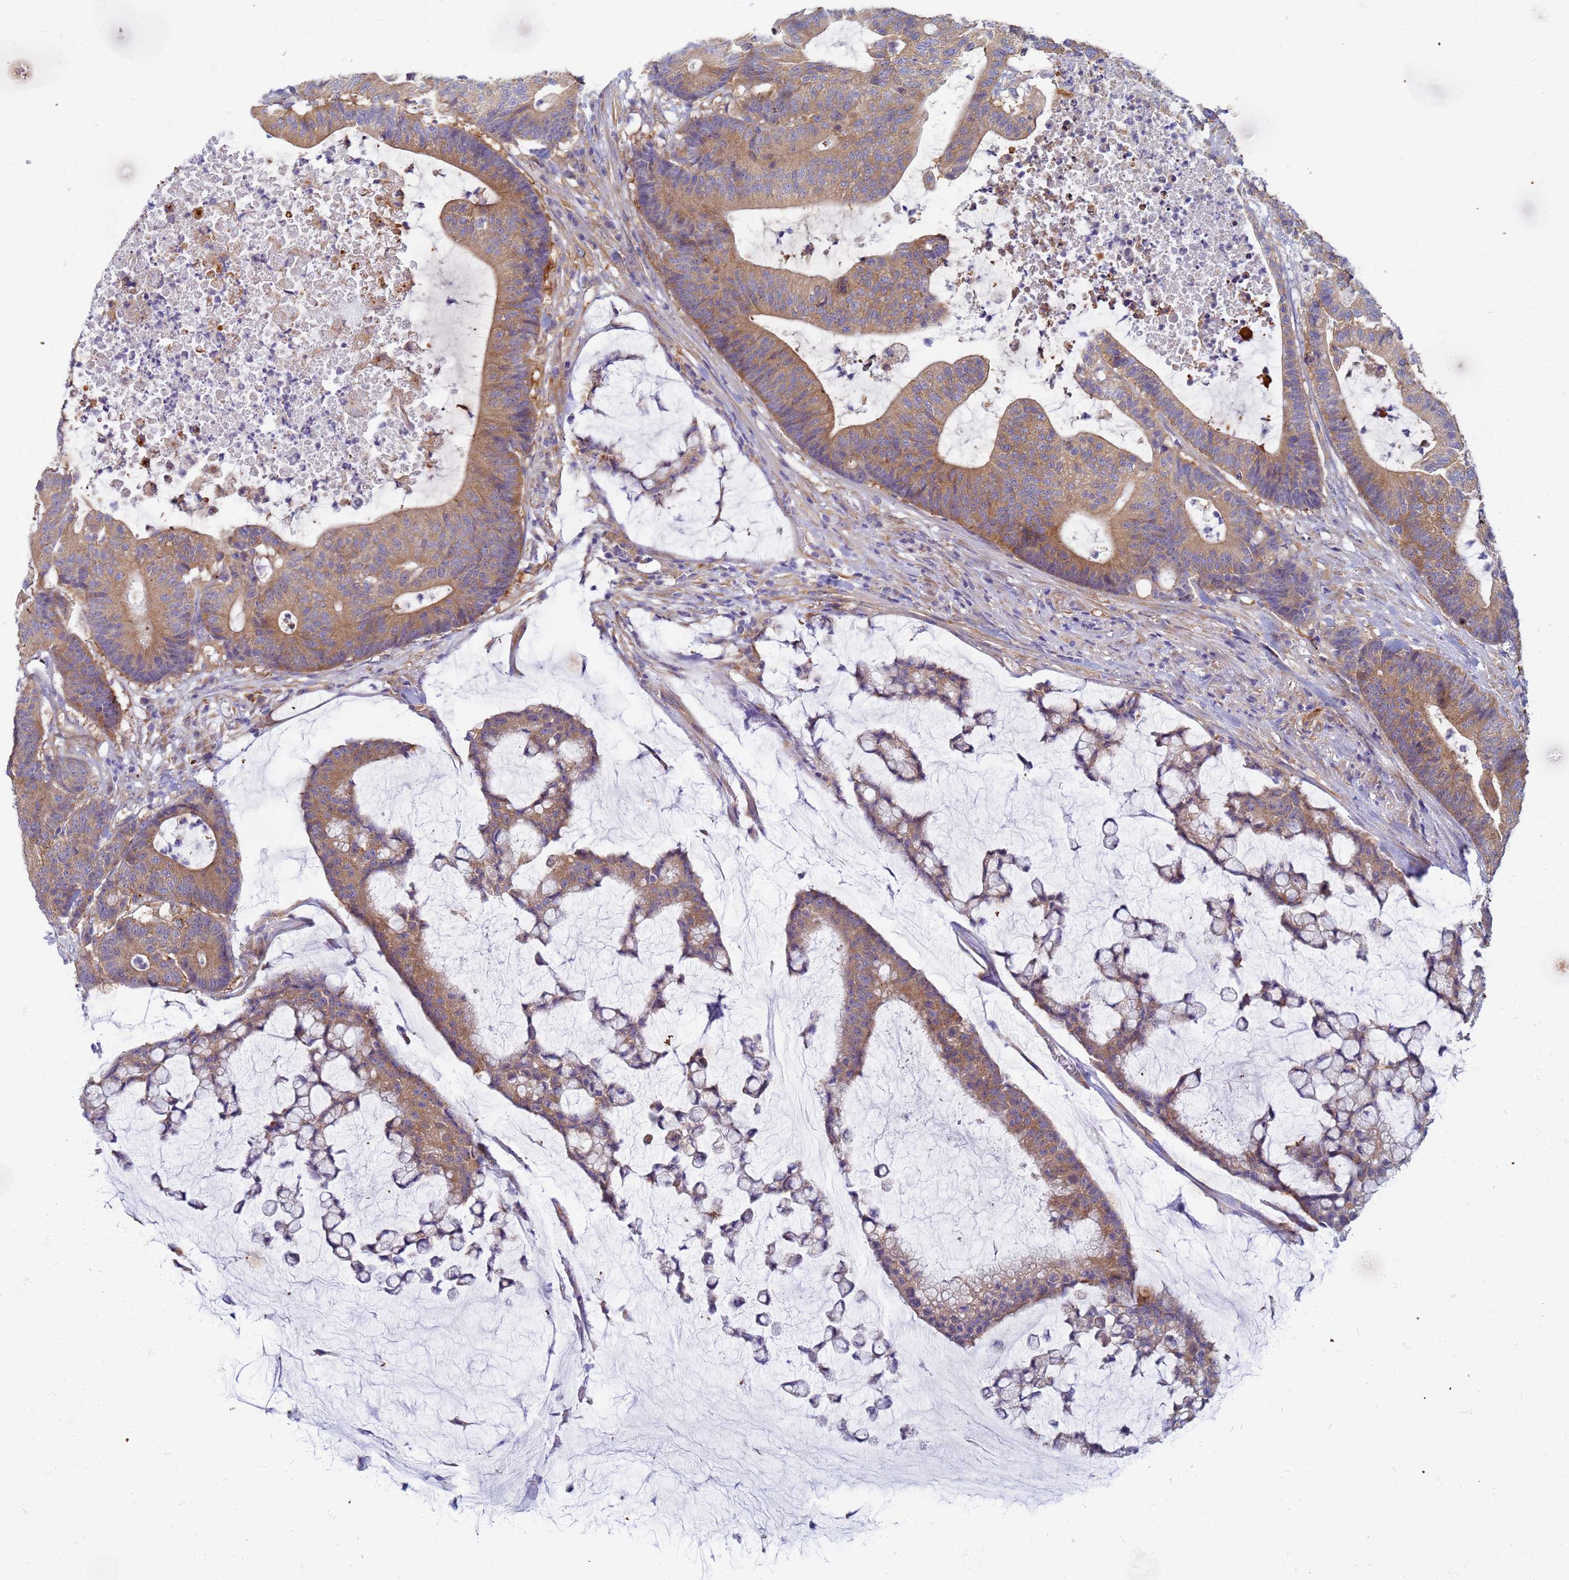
{"staining": {"intensity": "moderate", "quantity": ">75%", "location": "cytoplasmic/membranous"}, "tissue": "colorectal cancer", "cell_type": "Tumor cells", "image_type": "cancer", "snomed": [{"axis": "morphology", "description": "Adenocarcinoma, NOS"}, {"axis": "topography", "description": "Colon"}], "caption": "Colorectal cancer was stained to show a protein in brown. There is medium levels of moderate cytoplasmic/membranous positivity in approximately >75% of tumor cells.", "gene": "EEA1", "patient": {"sex": "female", "age": 84}}